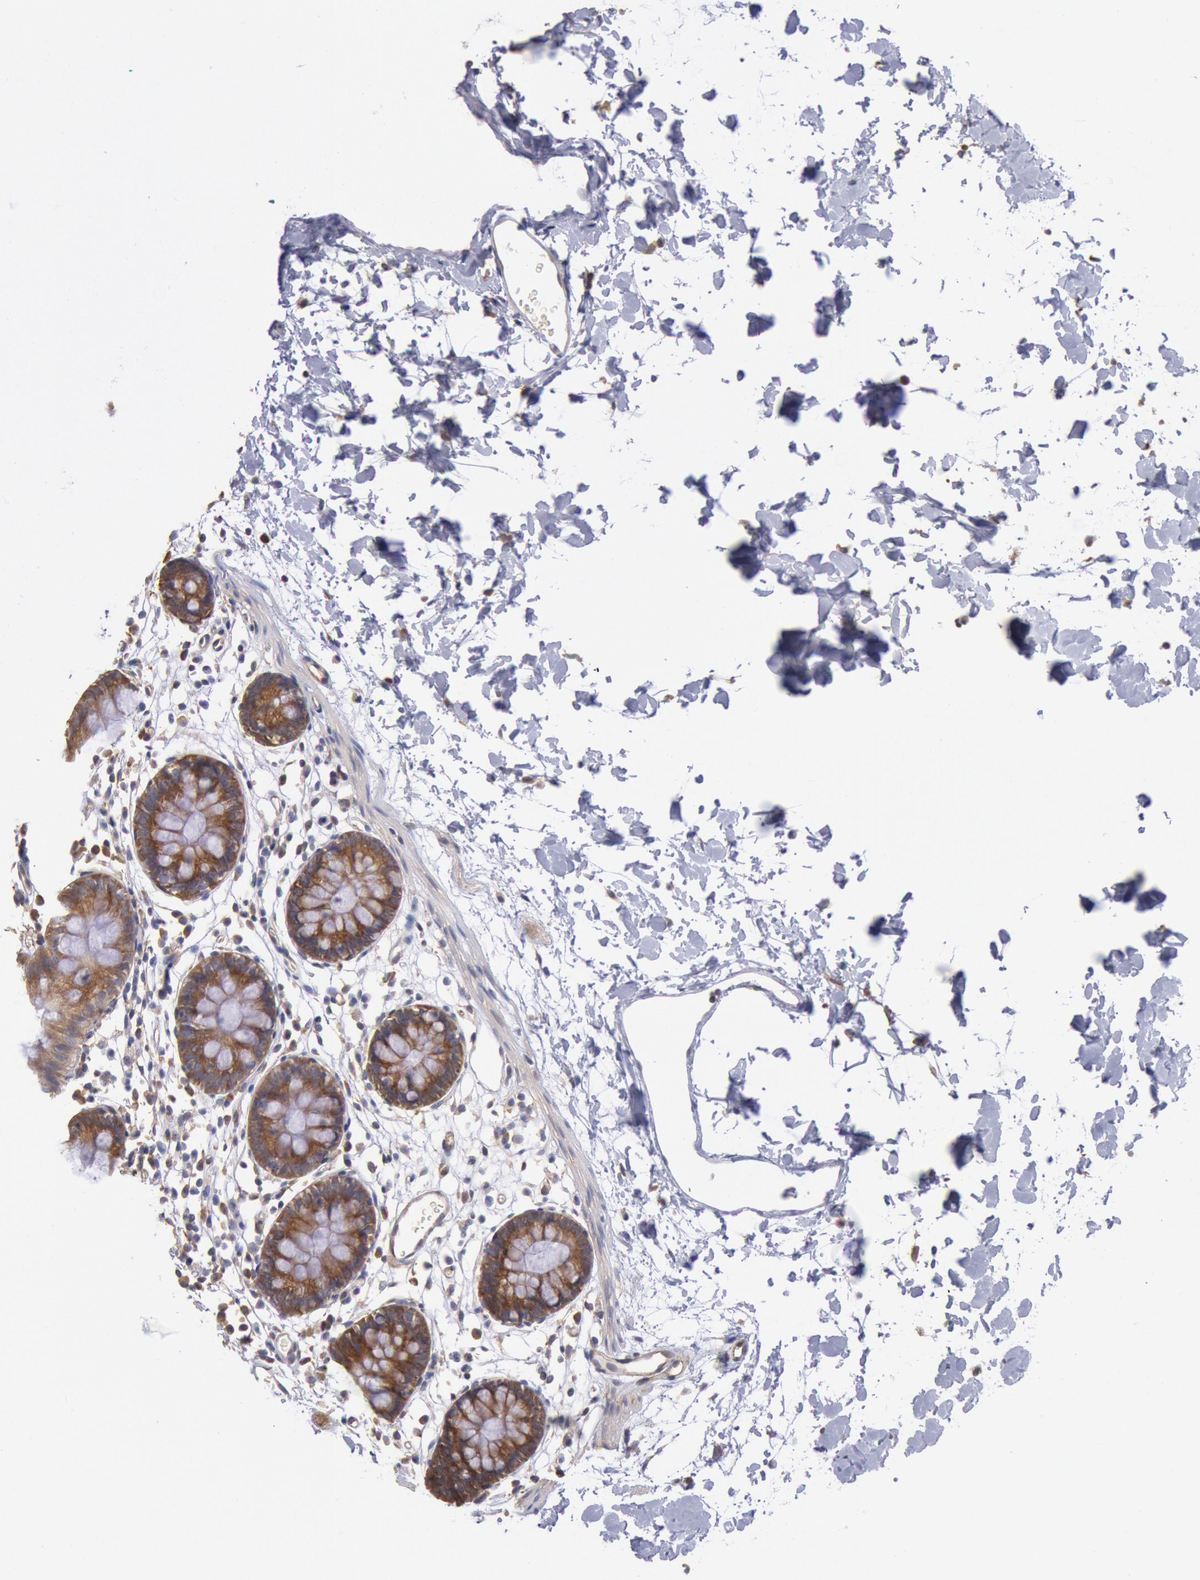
{"staining": {"intensity": "negative", "quantity": "none", "location": "none"}, "tissue": "colon", "cell_type": "Endothelial cells", "image_type": "normal", "snomed": [{"axis": "morphology", "description": "Normal tissue, NOS"}, {"axis": "topography", "description": "Colon"}], "caption": "Immunohistochemistry of benign colon demonstrates no expression in endothelial cells.", "gene": "DRG1", "patient": {"sex": "male", "age": 14}}